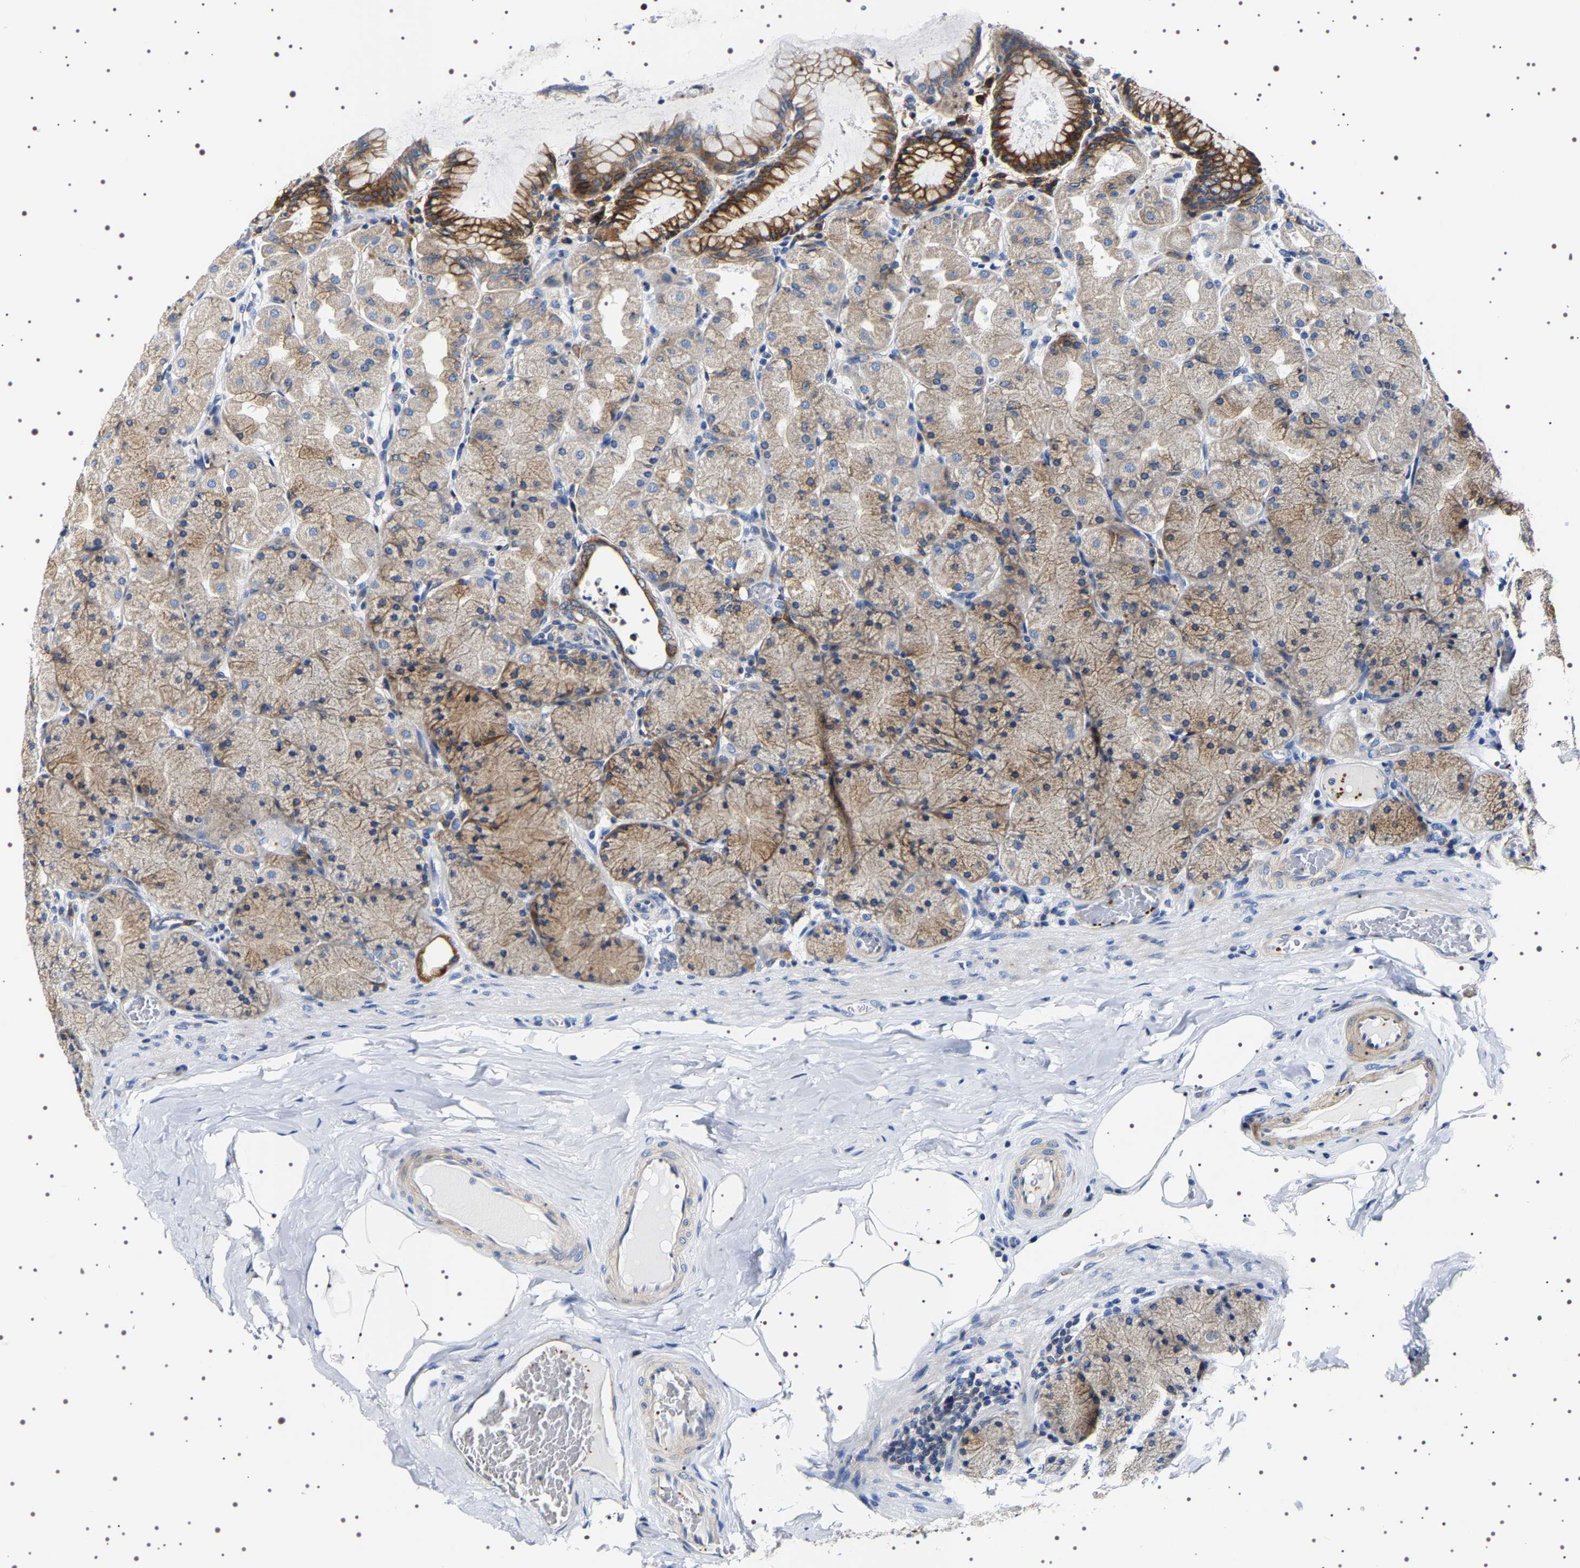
{"staining": {"intensity": "moderate", "quantity": "25%-75%", "location": "cytoplasmic/membranous"}, "tissue": "stomach", "cell_type": "Glandular cells", "image_type": "normal", "snomed": [{"axis": "morphology", "description": "Normal tissue, NOS"}, {"axis": "topography", "description": "Stomach, upper"}], "caption": "A histopathology image of stomach stained for a protein shows moderate cytoplasmic/membranous brown staining in glandular cells. The protein of interest is shown in brown color, while the nuclei are stained blue.", "gene": "SQLE", "patient": {"sex": "female", "age": 56}}